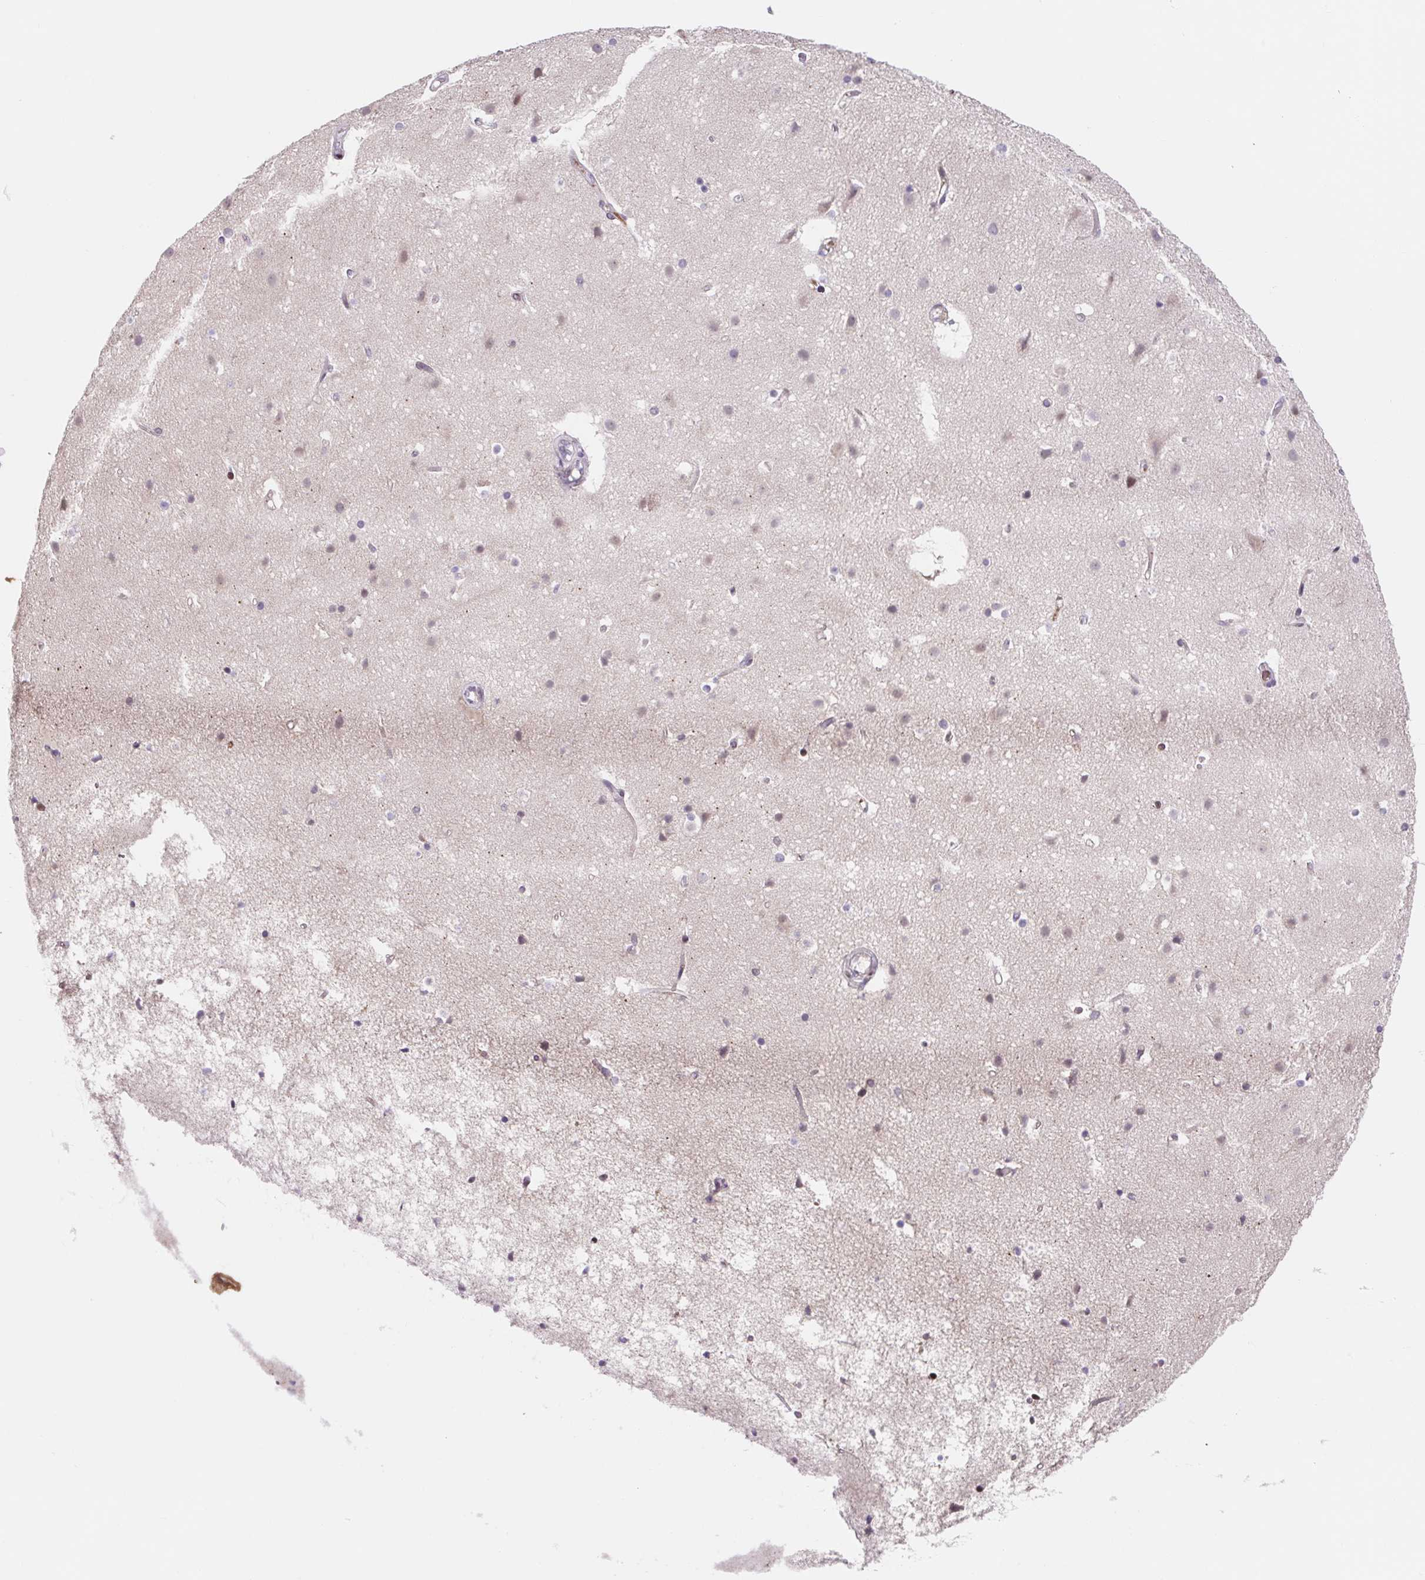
{"staining": {"intensity": "negative", "quantity": "none", "location": "none"}, "tissue": "cerebral cortex", "cell_type": "Endothelial cells", "image_type": "normal", "snomed": [{"axis": "morphology", "description": "Normal tissue, NOS"}, {"axis": "topography", "description": "Cerebral cortex"}], "caption": "The photomicrograph shows no staining of endothelial cells in benign cerebral cortex. Brightfield microscopy of IHC stained with DAB (3,3'-diaminobenzidine) (brown) and hematoxylin (blue), captured at high magnification.", "gene": "TPRG1", "patient": {"sex": "female", "age": 52}}